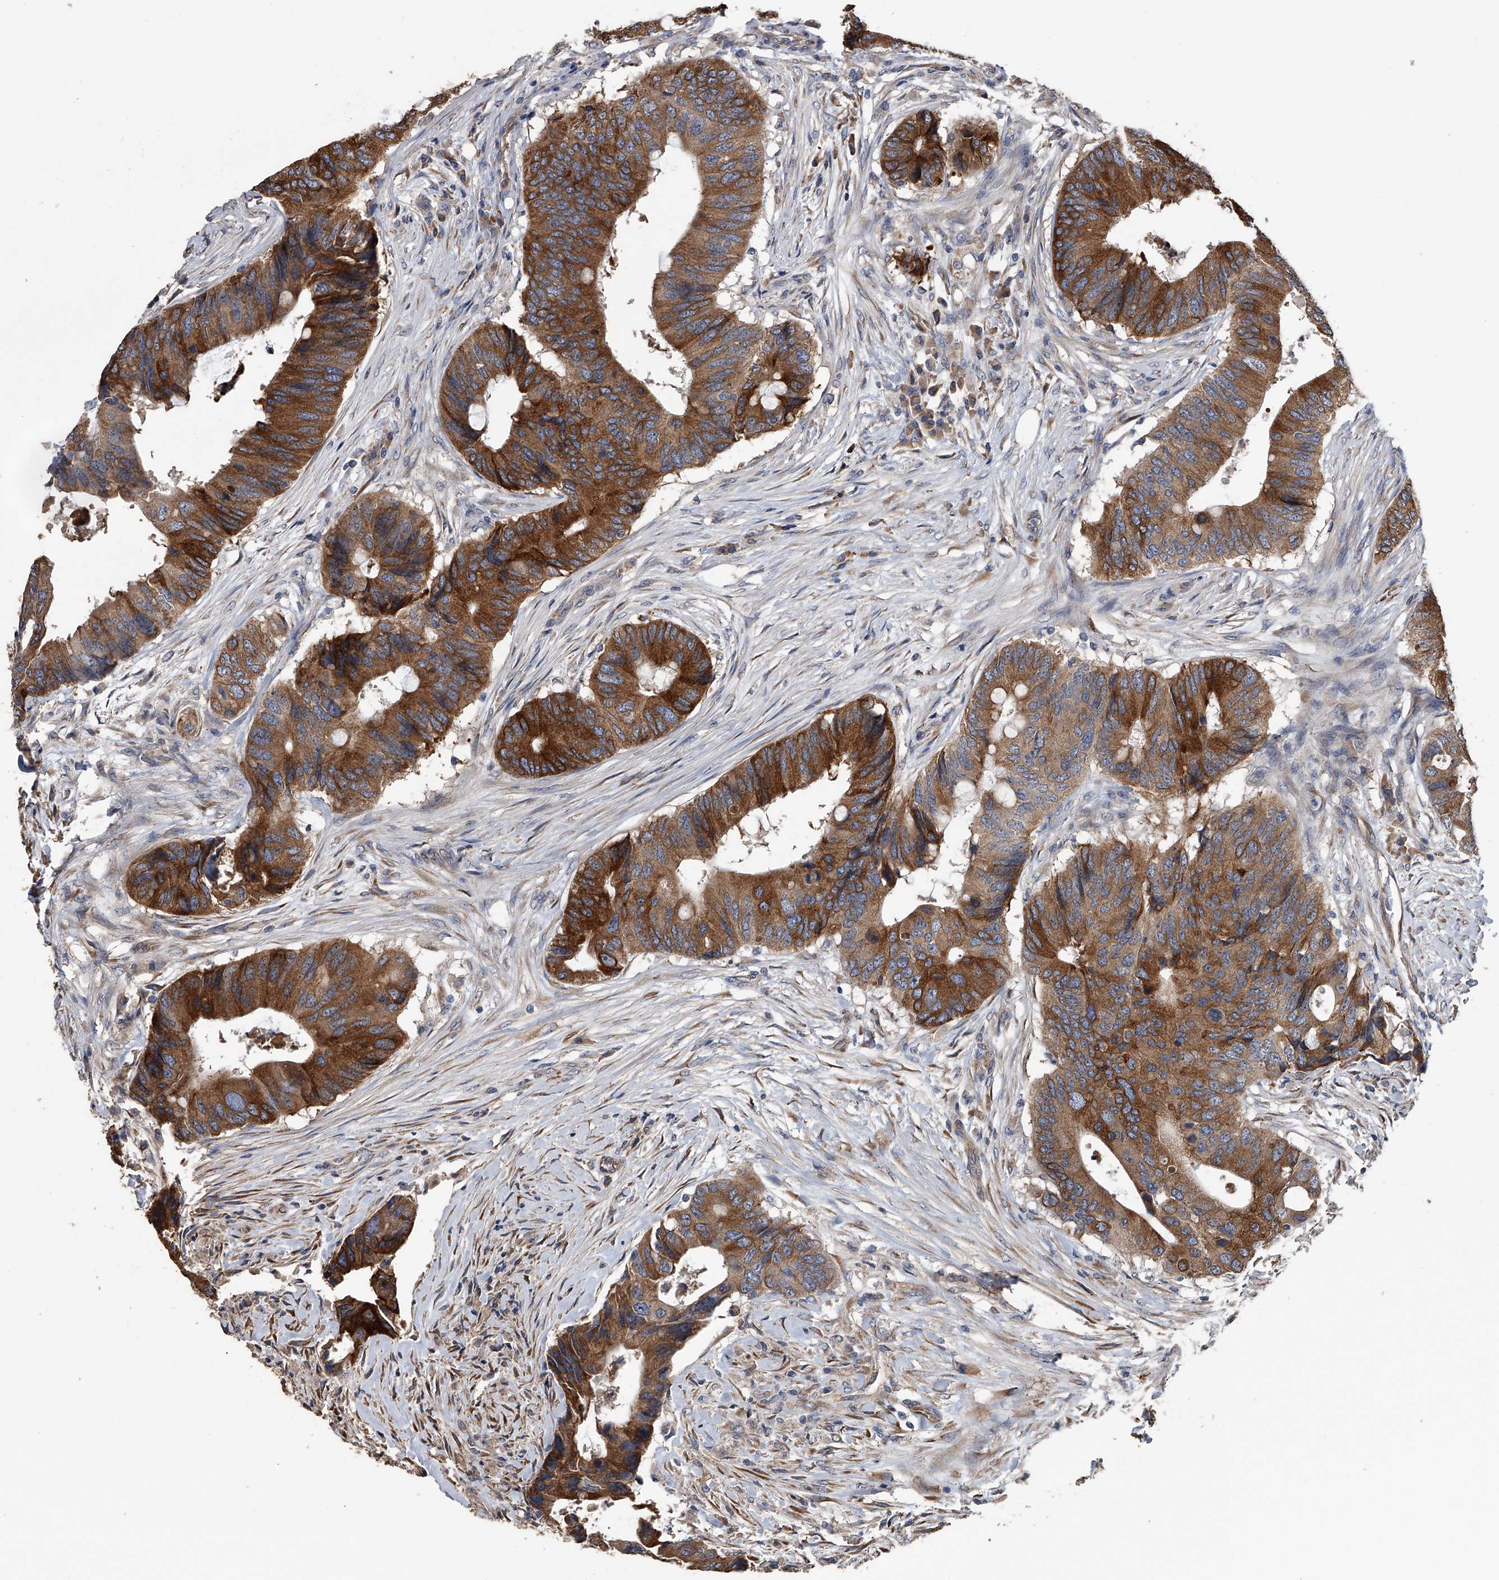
{"staining": {"intensity": "strong", "quantity": ">75%", "location": "cytoplasmic/membranous"}, "tissue": "colorectal cancer", "cell_type": "Tumor cells", "image_type": "cancer", "snomed": [{"axis": "morphology", "description": "Adenocarcinoma, NOS"}, {"axis": "topography", "description": "Colon"}], "caption": "Human colorectal cancer (adenocarcinoma) stained for a protein (brown) reveals strong cytoplasmic/membranous positive positivity in about >75% of tumor cells.", "gene": "PCLO", "patient": {"sex": "male", "age": 71}}